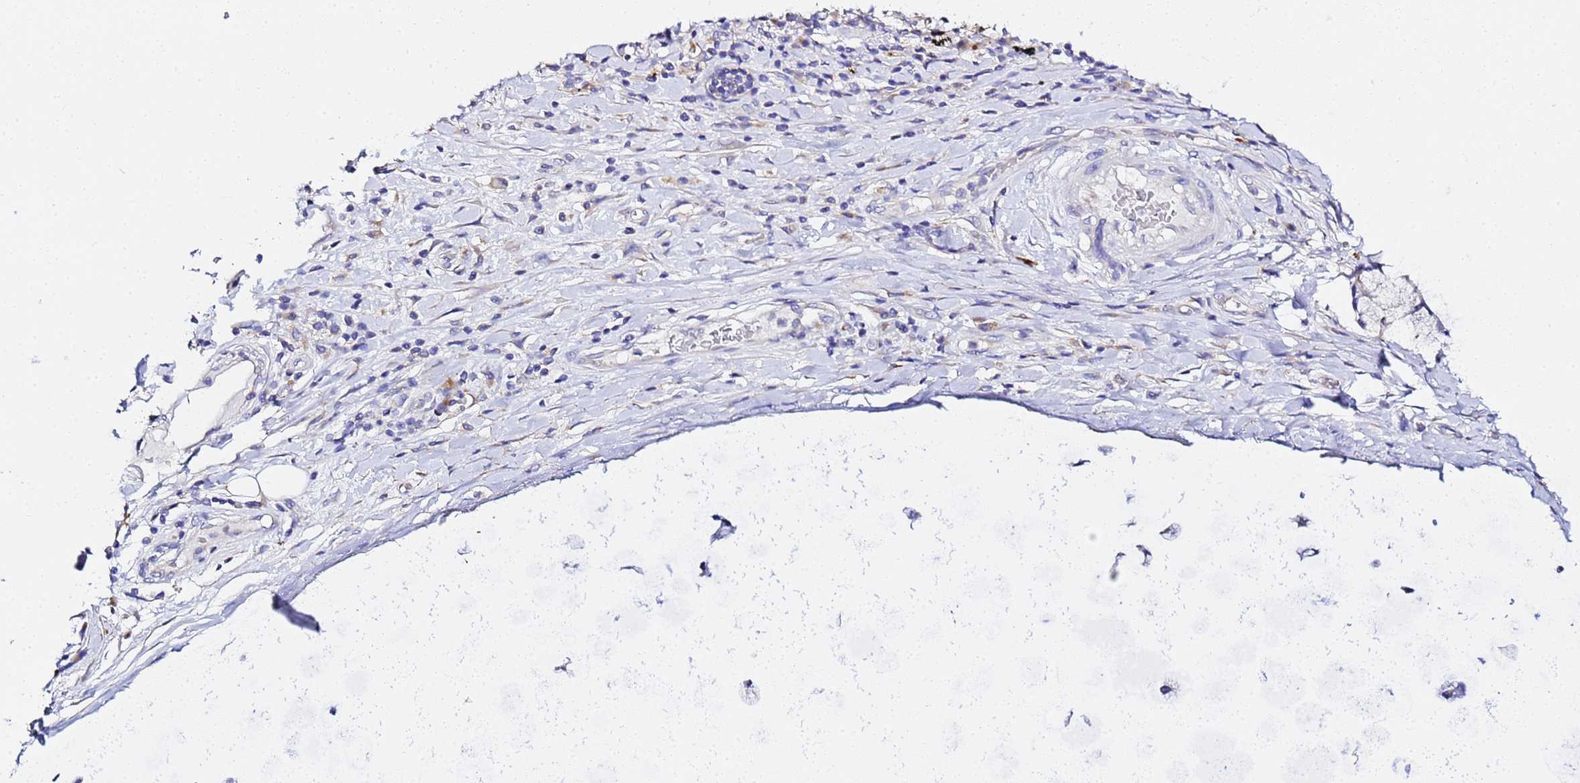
{"staining": {"intensity": "weak", "quantity": "<25%", "location": "cytoplasmic/membranous"}, "tissue": "soft tissue", "cell_type": "Fibroblasts", "image_type": "normal", "snomed": [{"axis": "morphology", "description": "Normal tissue, NOS"}, {"axis": "morphology", "description": "Squamous cell carcinoma, NOS"}, {"axis": "topography", "description": "Bronchus"}, {"axis": "topography", "description": "Lung"}], "caption": "Soft tissue was stained to show a protein in brown. There is no significant staining in fibroblasts. Nuclei are stained in blue.", "gene": "VTI1B", "patient": {"sex": "male", "age": 64}}